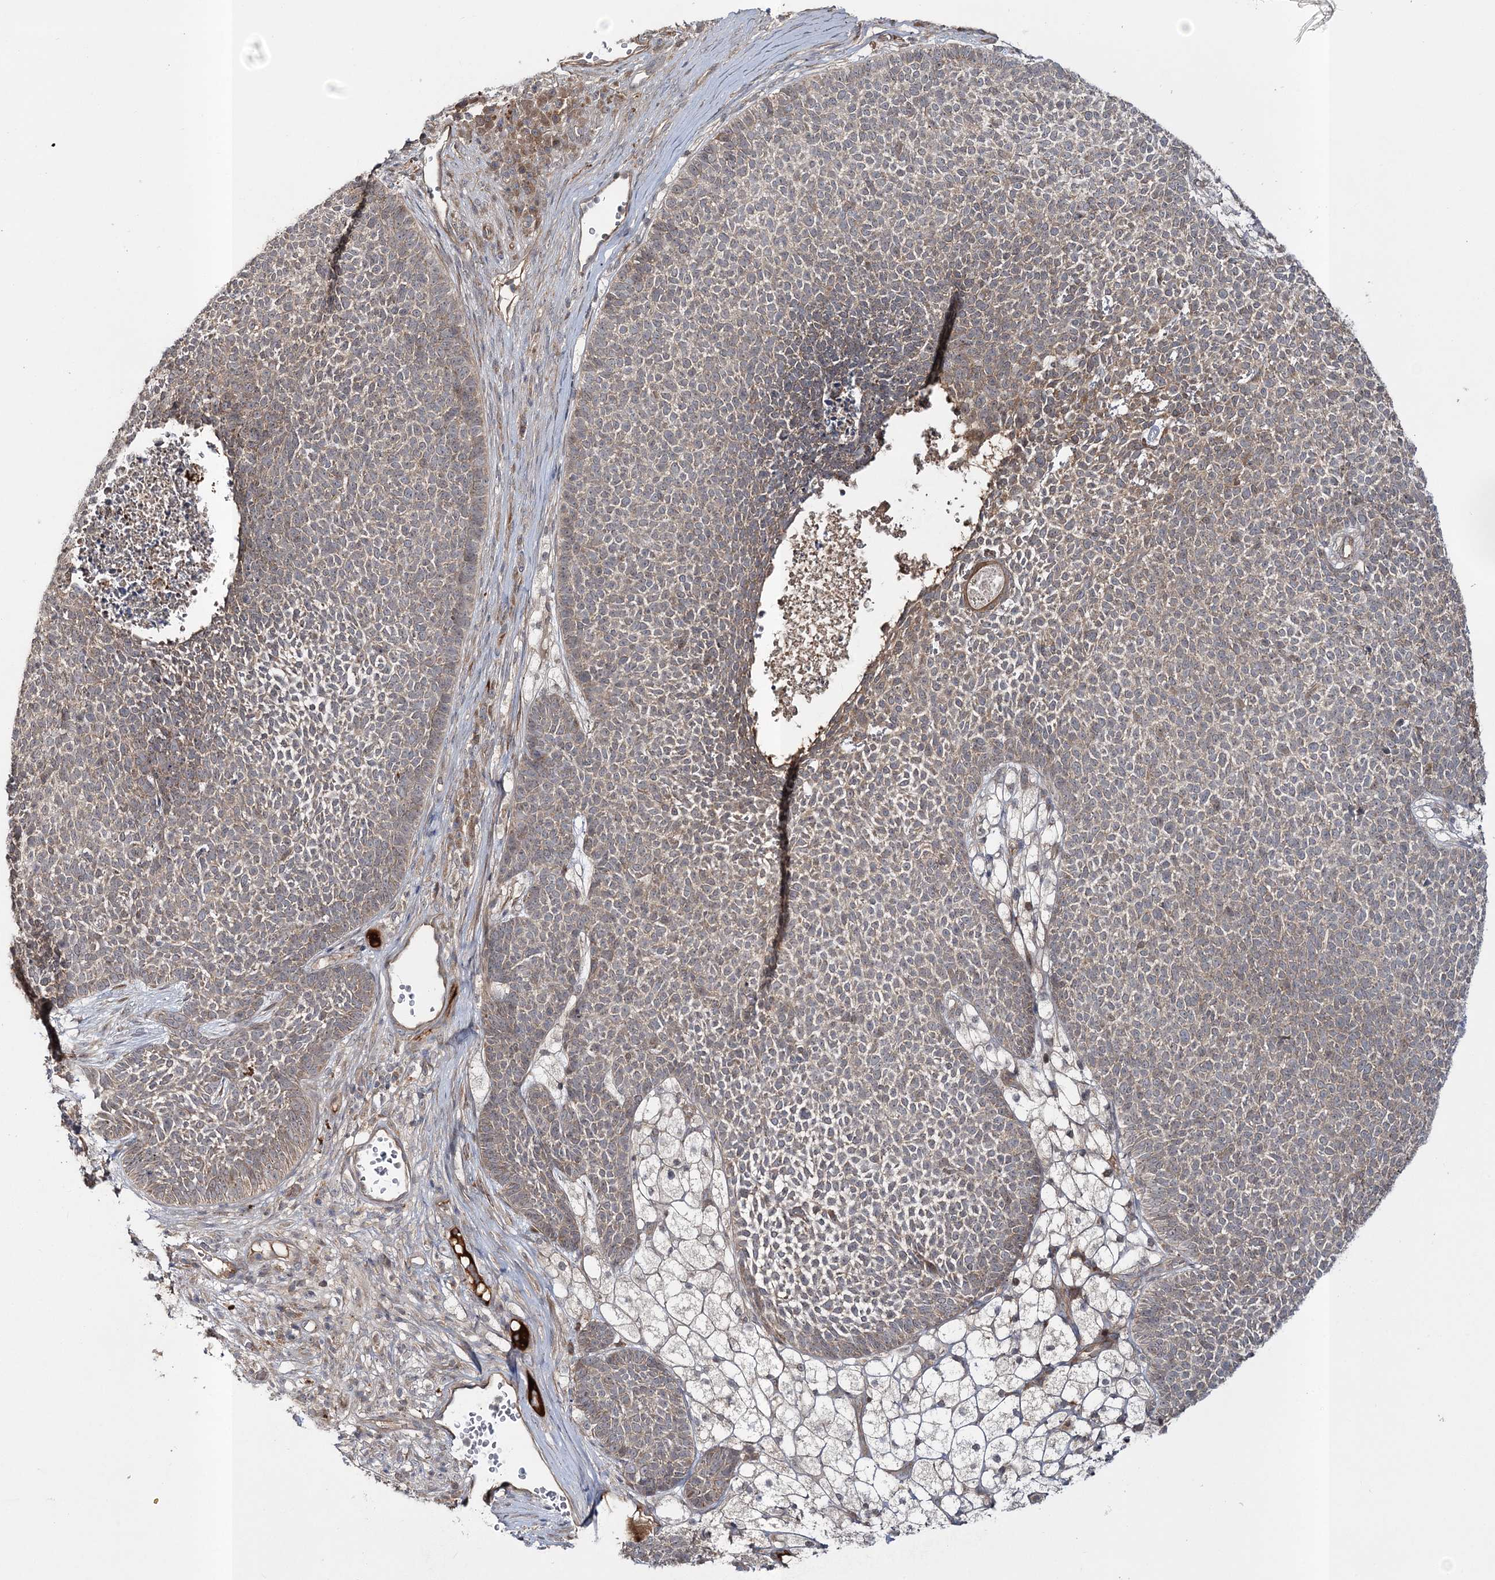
{"staining": {"intensity": "weak", "quantity": ">75%", "location": "cytoplasmic/membranous"}, "tissue": "skin cancer", "cell_type": "Tumor cells", "image_type": "cancer", "snomed": [{"axis": "morphology", "description": "Basal cell carcinoma"}, {"axis": "topography", "description": "Skin"}], "caption": "DAB immunohistochemical staining of skin cancer exhibits weak cytoplasmic/membranous protein staining in about >75% of tumor cells. The protein is shown in brown color, while the nuclei are stained blue.", "gene": "MOCS2", "patient": {"sex": "female", "age": 84}}